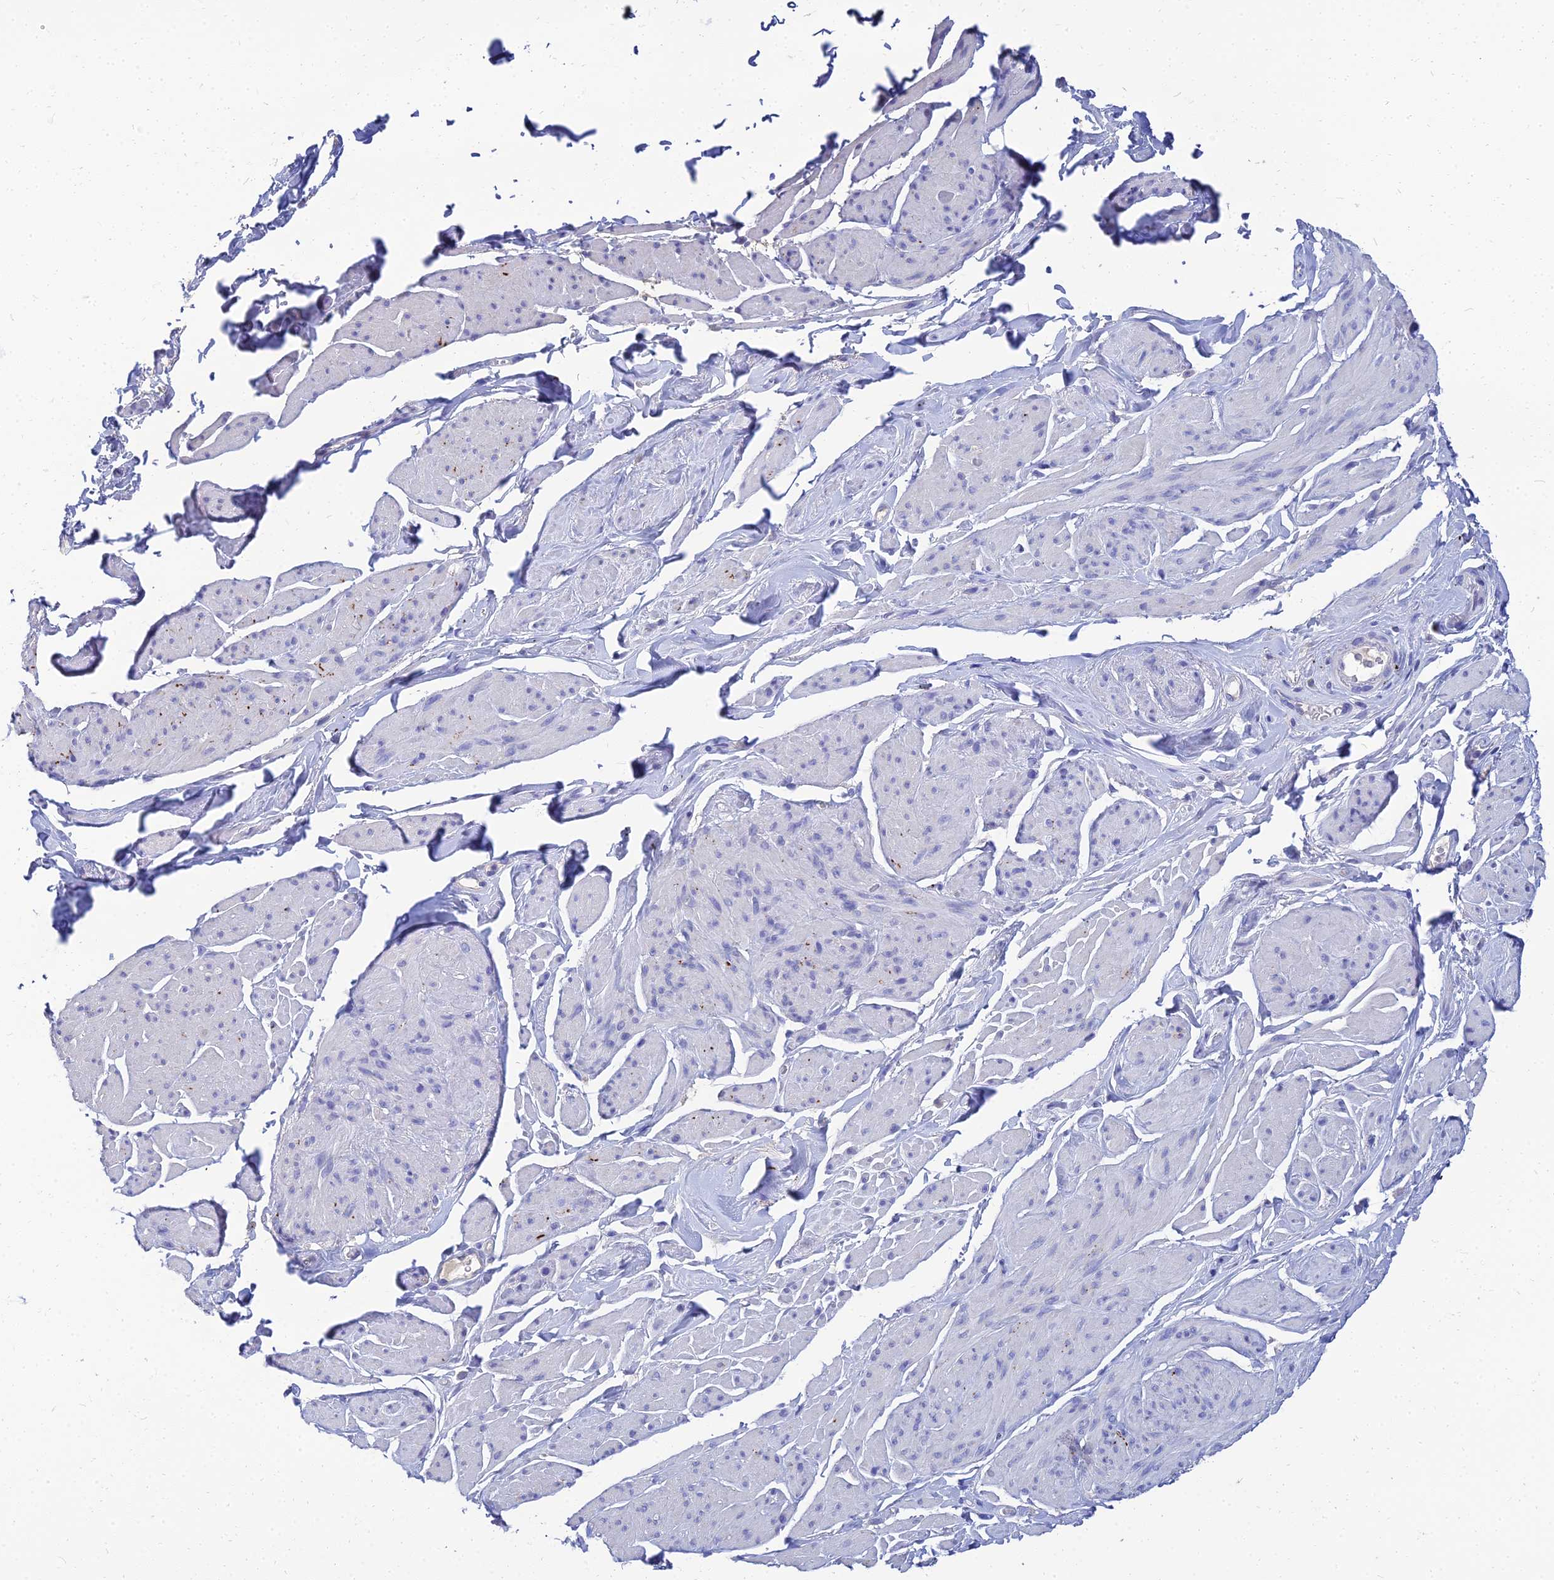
{"staining": {"intensity": "negative", "quantity": "none", "location": "none"}, "tissue": "smooth muscle", "cell_type": "Smooth muscle cells", "image_type": "normal", "snomed": [{"axis": "morphology", "description": "Normal tissue, NOS"}, {"axis": "topography", "description": "Smooth muscle"}, {"axis": "topography", "description": "Peripheral nerve tissue"}], "caption": "High magnification brightfield microscopy of normal smooth muscle stained with DAB (brown) and counterstained with hematoxylin (blue): smooth muscle cells show no significant staining. (Immunohistochemistry (ihc), brightfield microscopy, high magnification).", "gene": "NPY", "patient": {"sex": "male", "age": 69}}